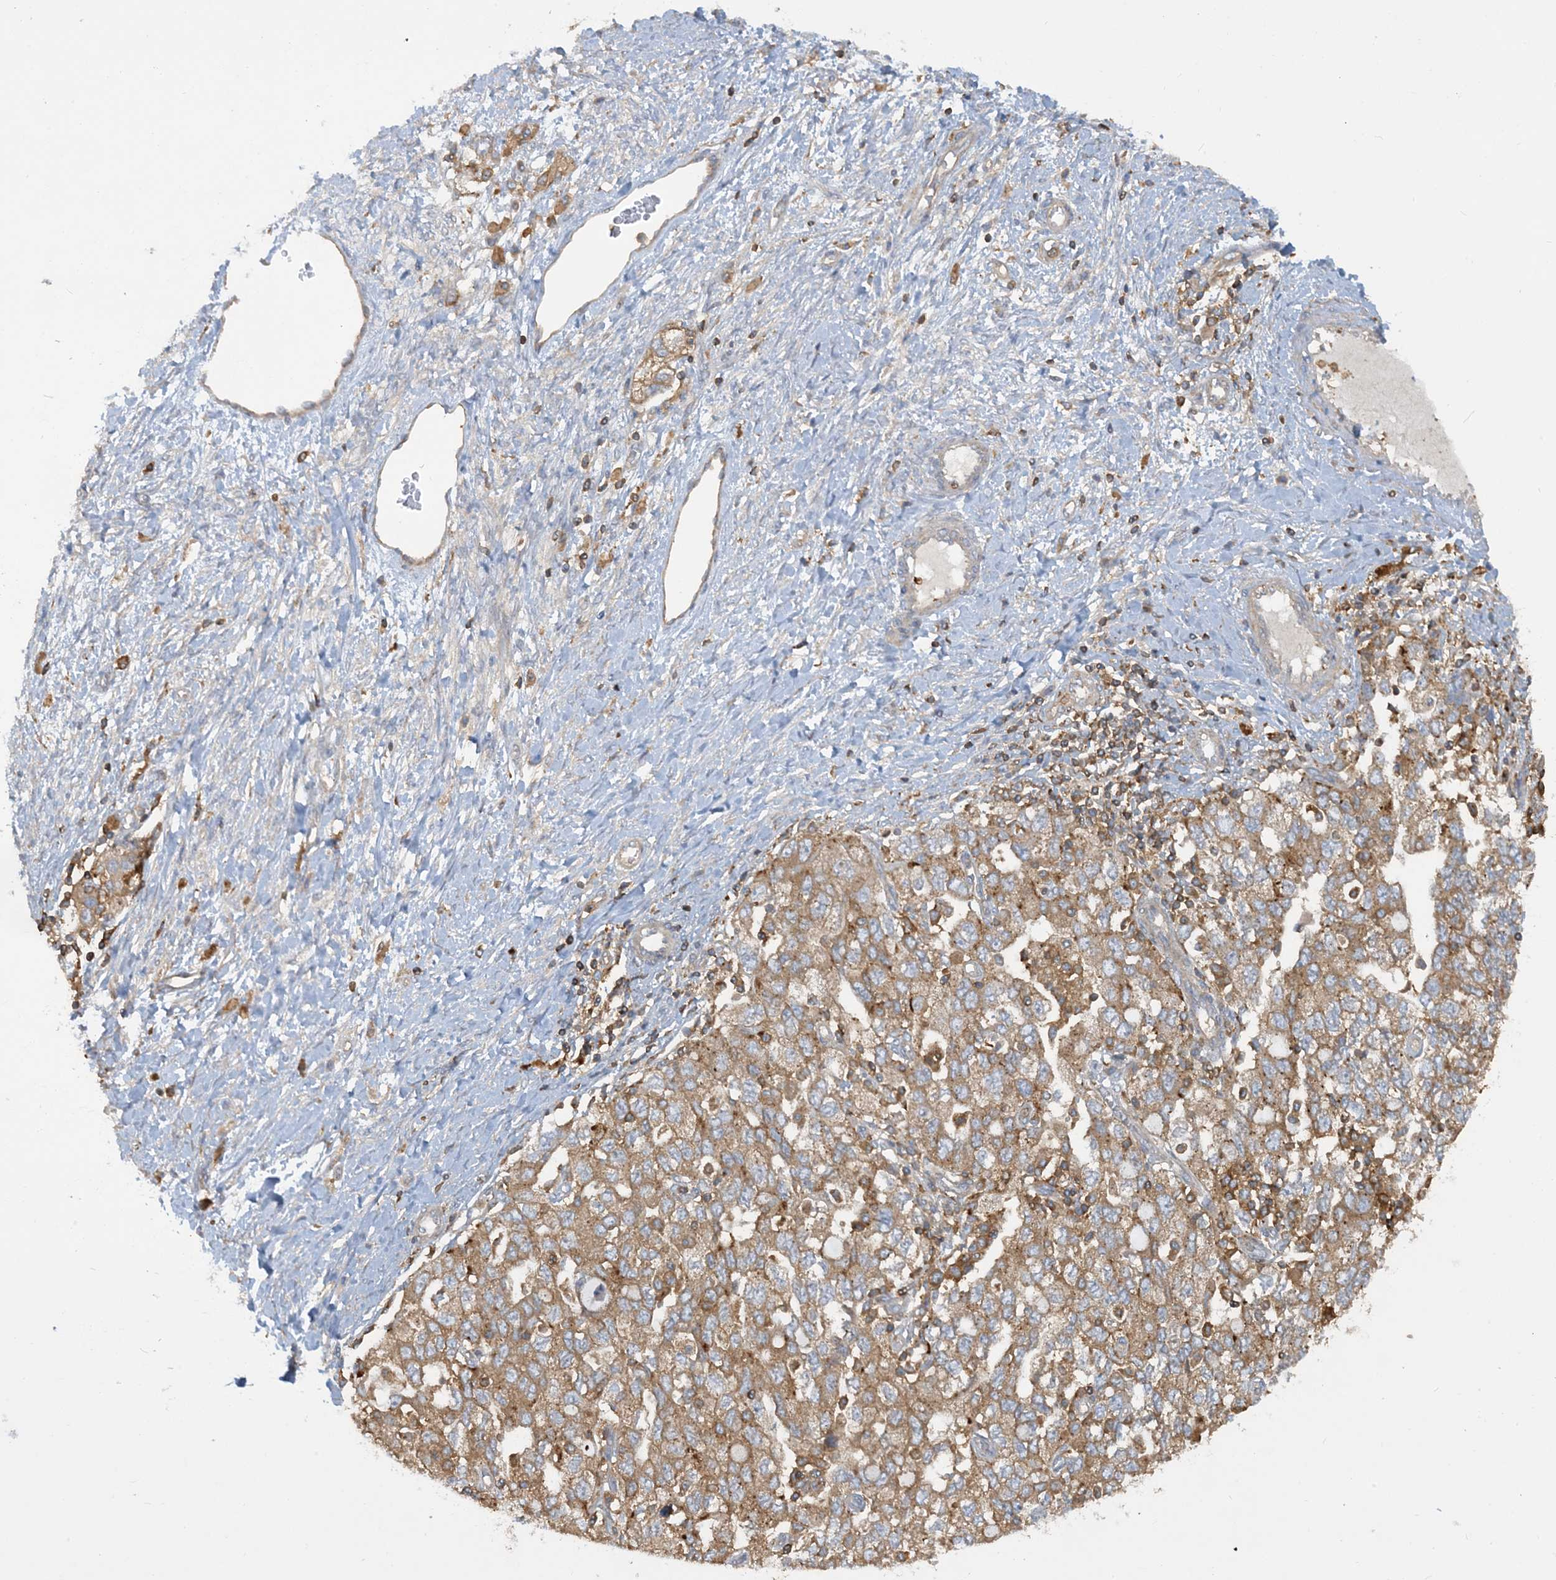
{"staining": {"intensity": "moderate", "quantity": ">75%", "location": "cytoplasmic/membranous"}, "tissue": "ovarian cancer", "cell_type": "Tumor cells", "image_type": "cancer", "snomed": [{"axis": "morphology", "description": "Carcinoma, NOS"}, {"axis": "morphology", "description": "Cystadenocarcinoma, serous, NOS"}, {"axis": "topography", "description": "Ovary"}], "caption": "Protein staining demonstrates moderate cytoplasmic/membranous expression in approximately >75% of tumor cells in carcinoma (ovarian).", "gene": "SFMBT2", "patient": {"sex": "female", "age": 69}}